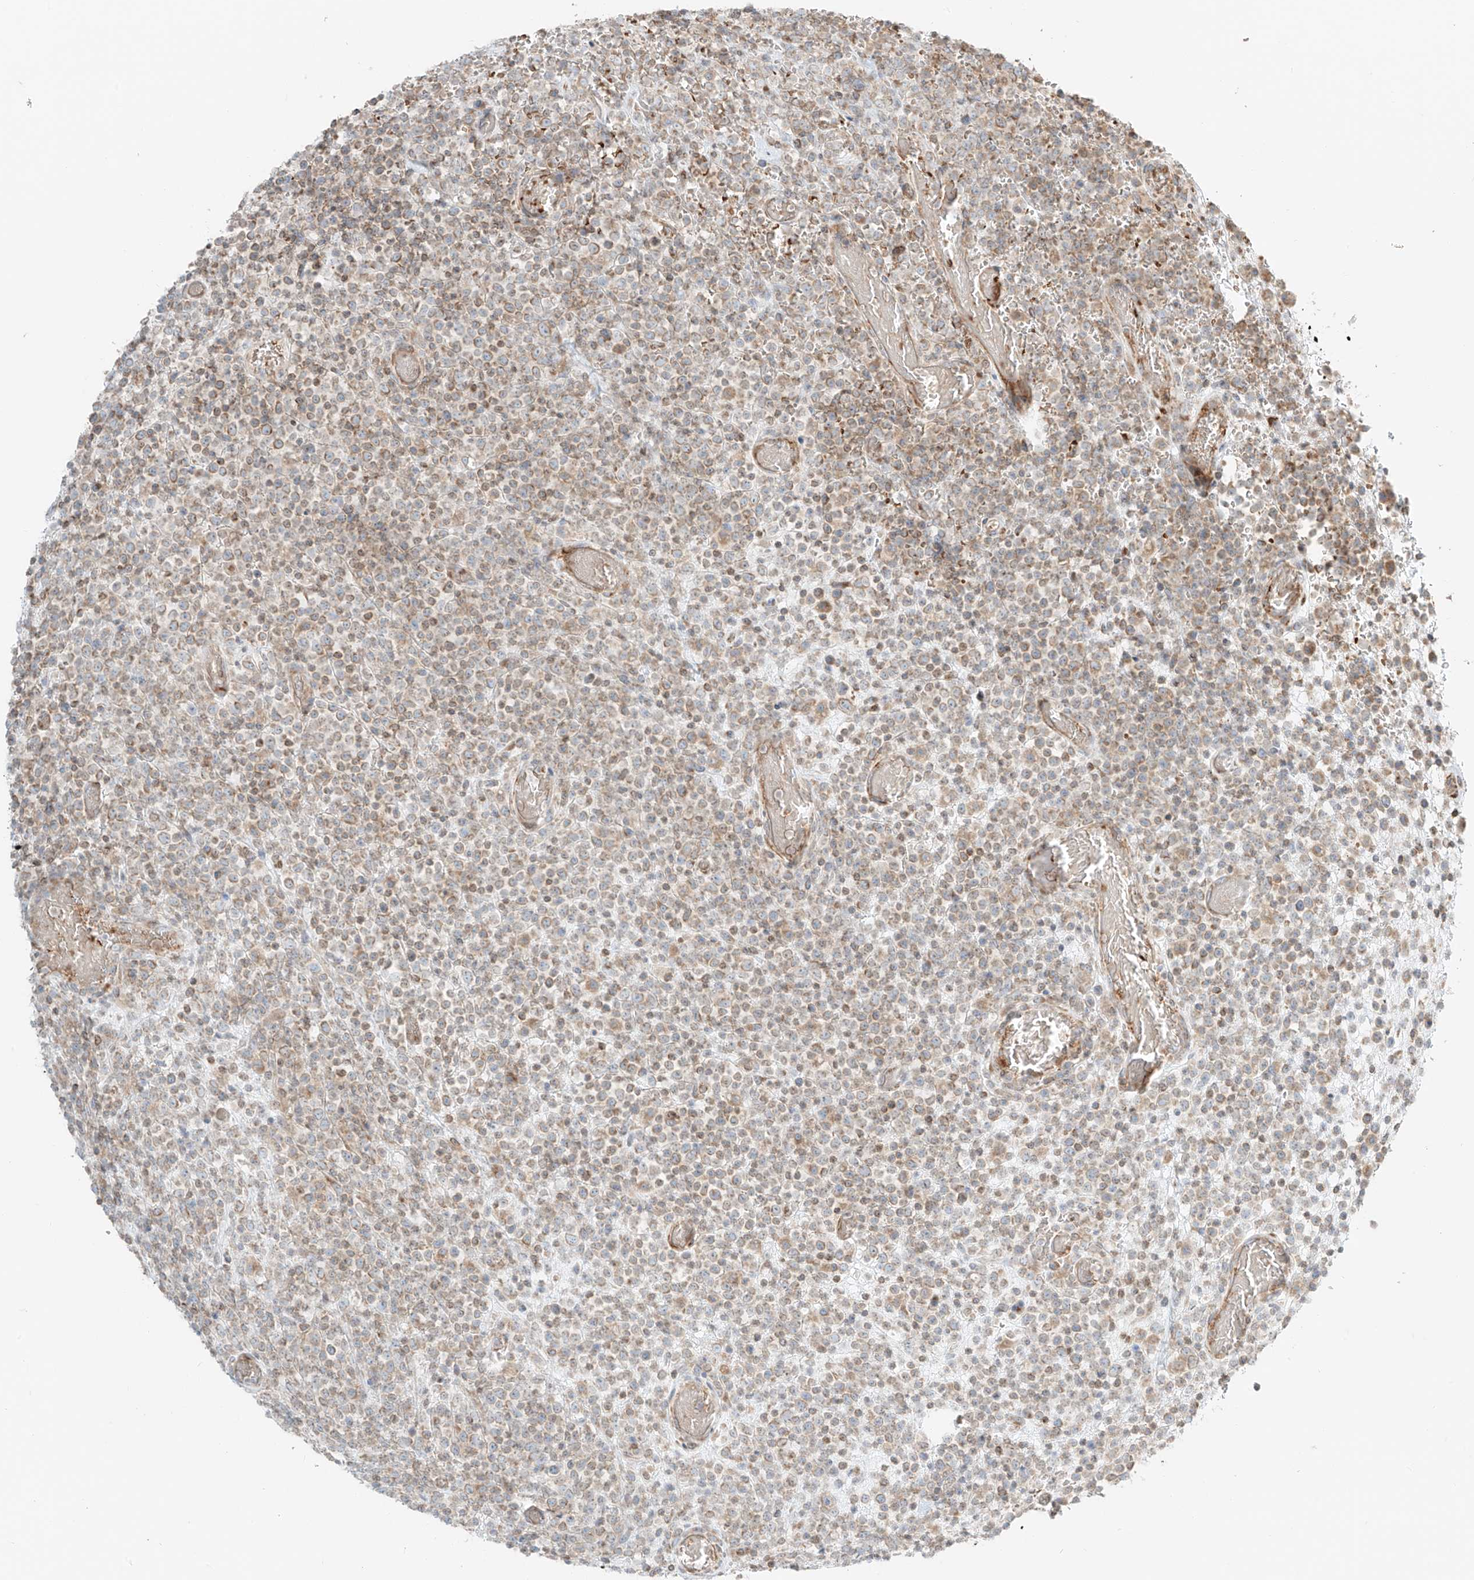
{"staining": {"intensity": "weak", "quantity": "25%-75%", "location": "cytoplasmic/membranous"}, "tissue": "lymphoma", "cell_type": "Tumor cells", "image_type": "cancer", "snomed": [{"axis": "morphology", "description": "Malignant lymphoma, non-Hodgkin's type, High grade"}, {"axis": "topography", "description": "Colon"}], "caption": "The image displays staining of lymphoma, revealing weak cytoplasmic/membranous protein staining (brown color) within tumor cells.", "gene": "EIPR1", "patient": {"sex": "female", "age": 53}}